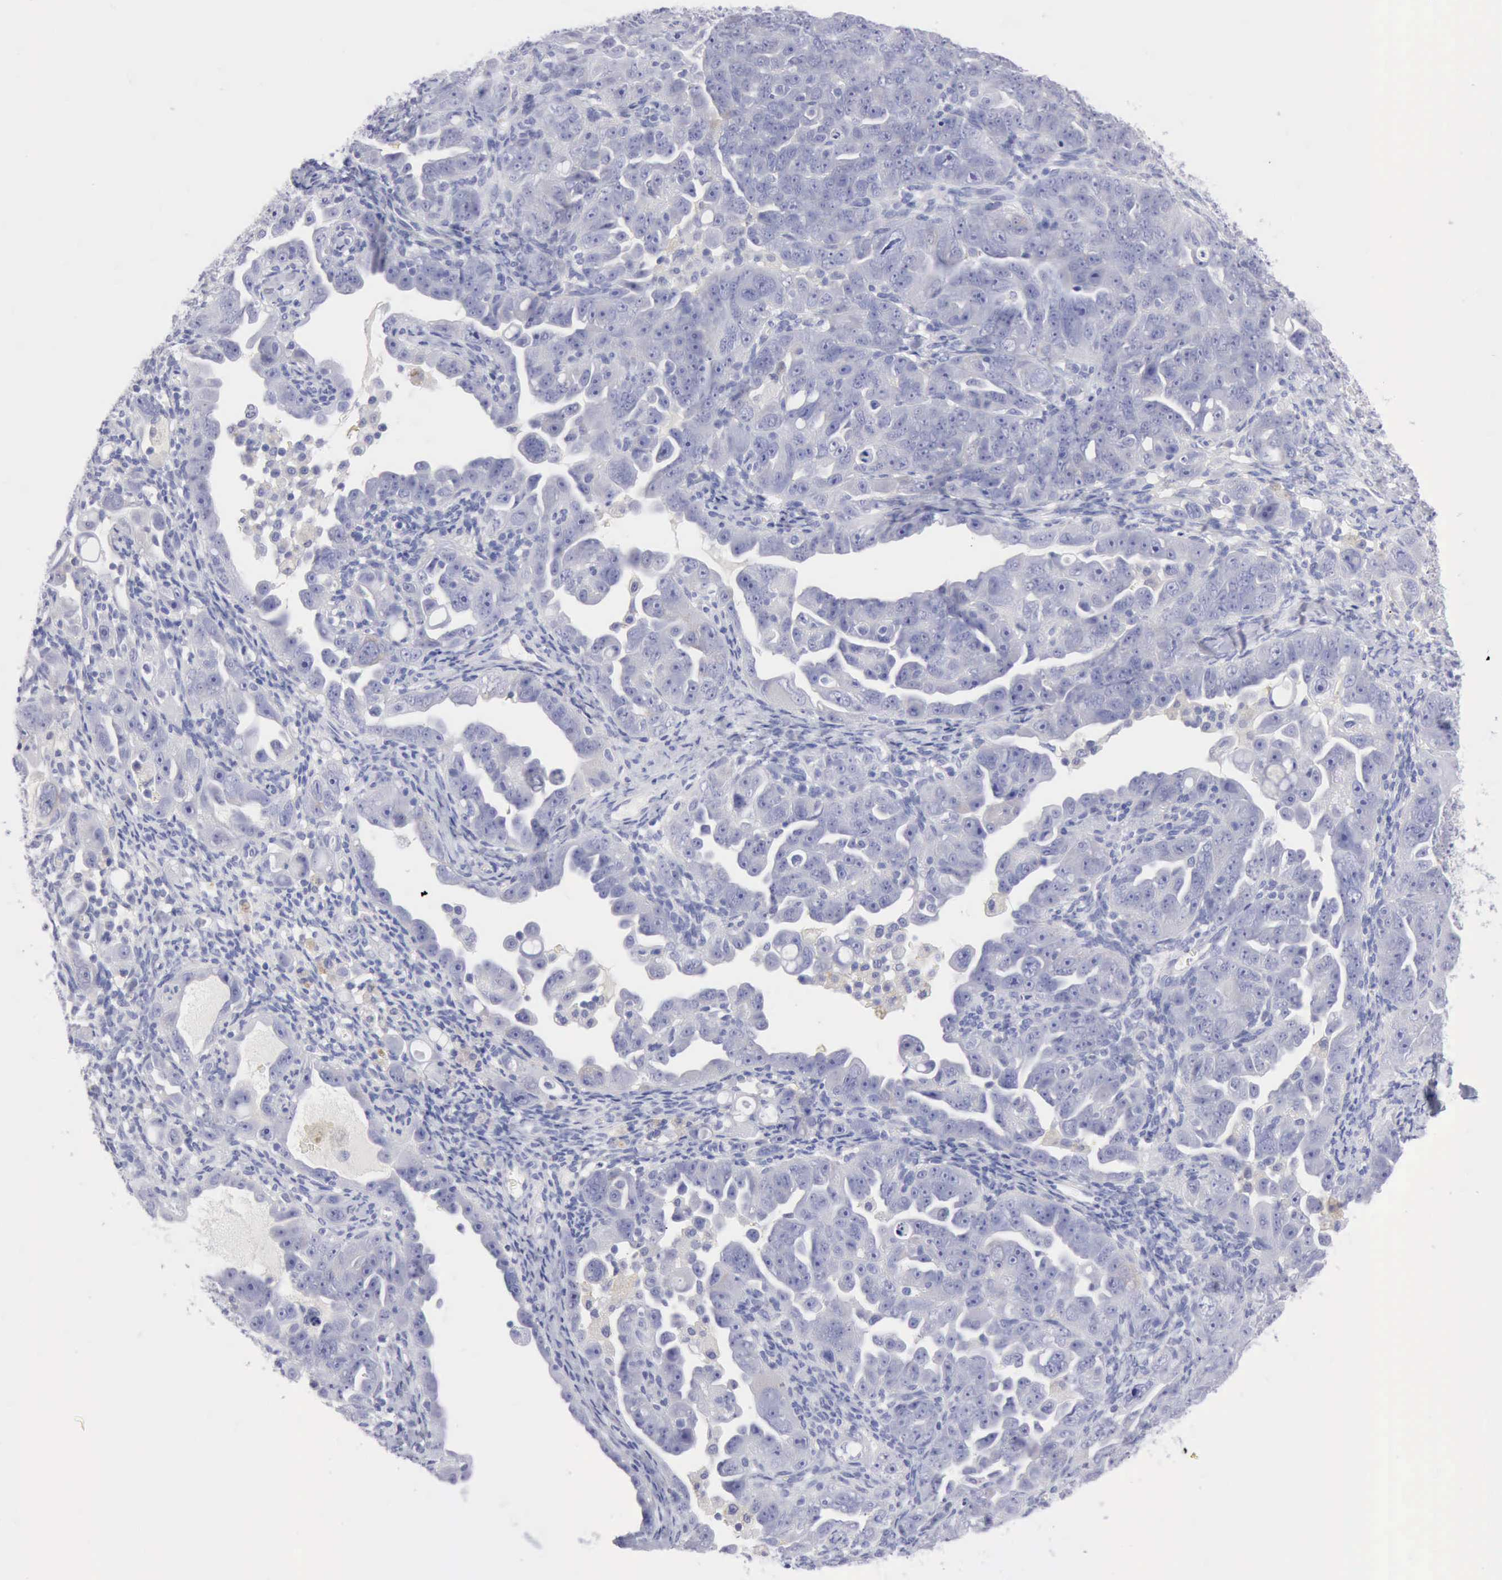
{"staining": {"intensity": "negative", "quantity": "none", "location": "none"}, "tissue": "ovarian cancer", "cell_type": "Tumor cells", "image_type": "cancer", "snomed": [{"axis": "morphology", "description": "Cystadenocarcinoma, serous, NOS"}, {"axis": "topography", "description": "Ovary"}], "caption": "Micrograph shows no significant protein staining in tumor cells of ovarian cancer.", "gene": "ANGEL1", "patient": {"sex": "female", "age": 66}}